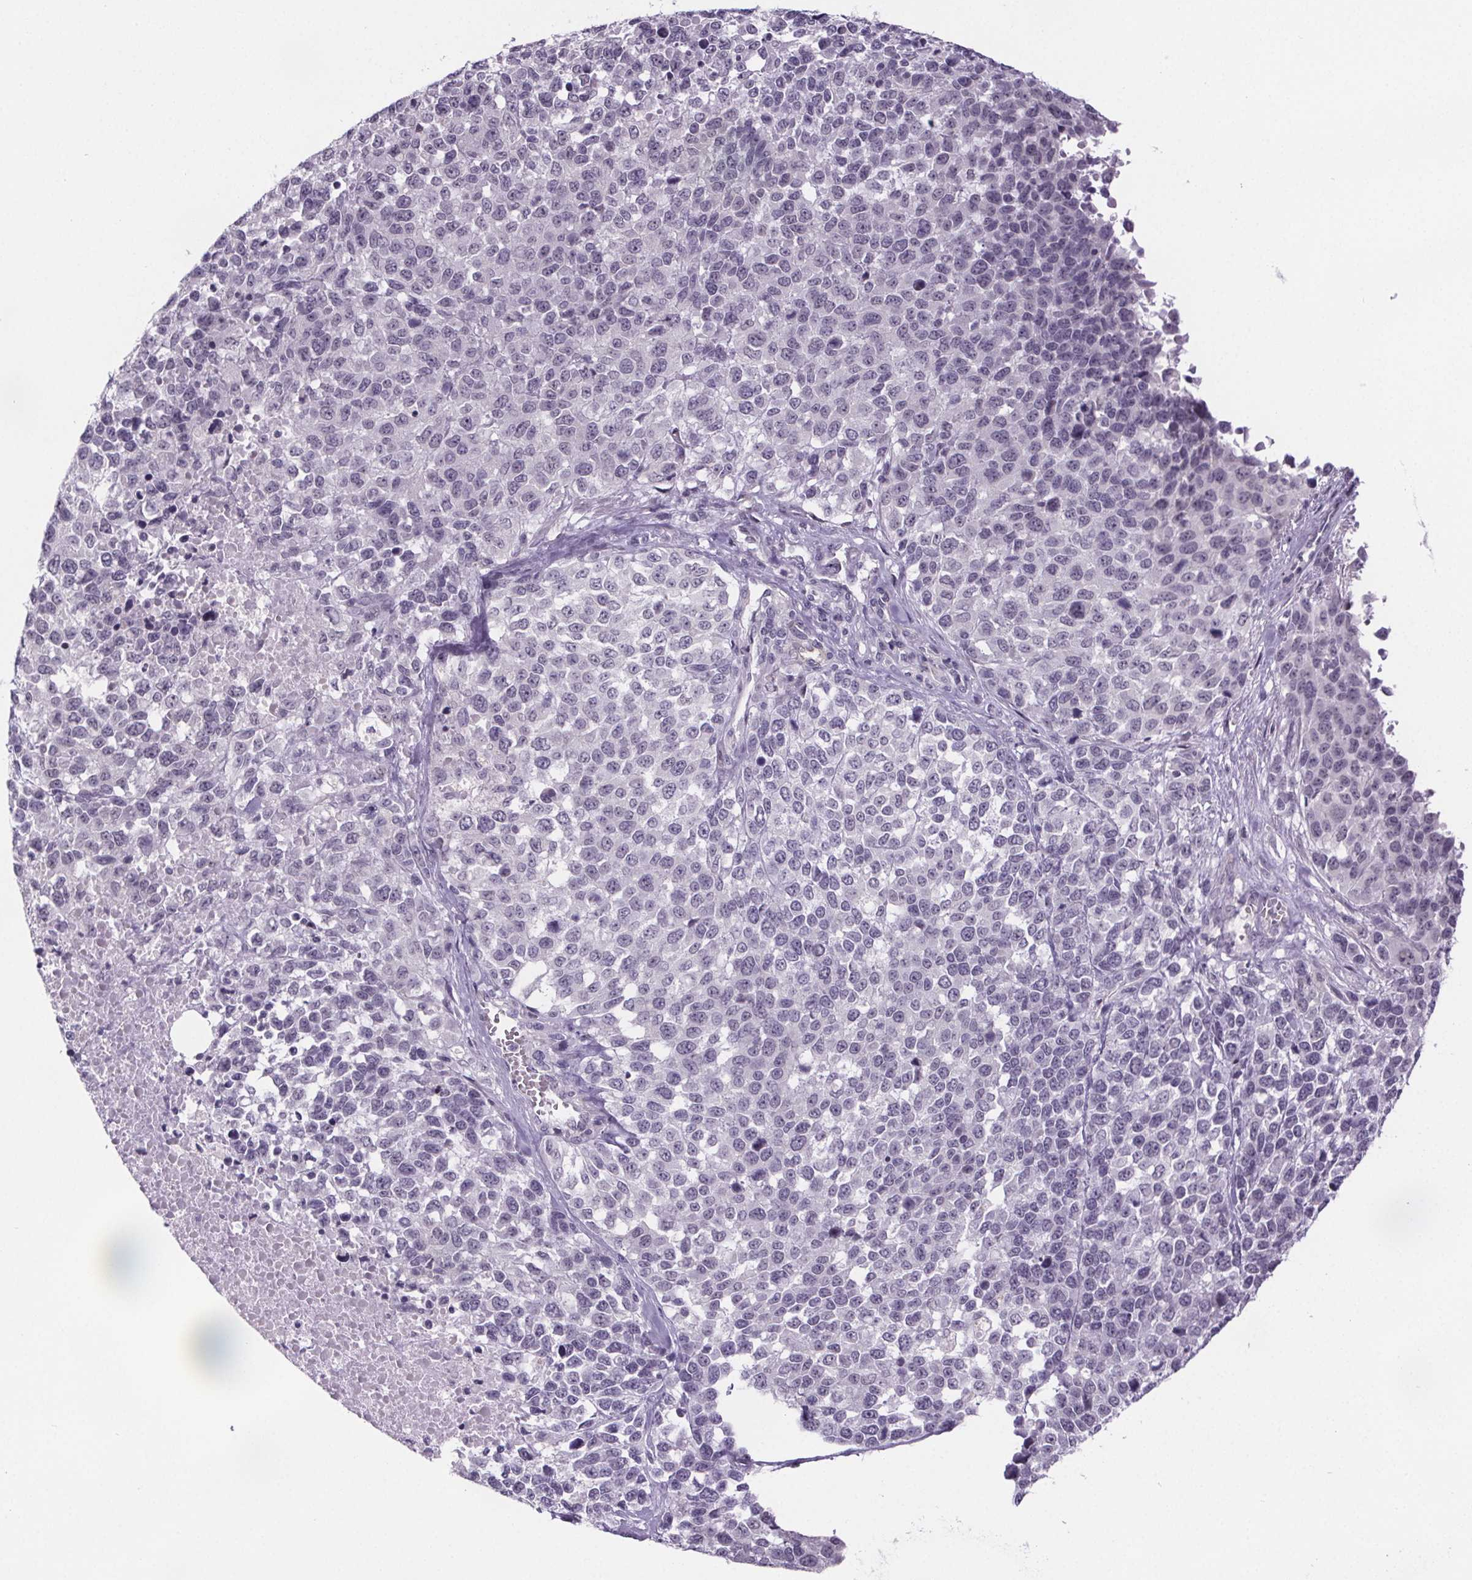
{"staining": {"intensity": "negative", "quantity": "none", "location": "none"}, "tissue": "melanoma", "cell_type": "Tumor cells", "image_type": "cancer", "snomed": [{"axis": "morphology", "description": "Malignant melanoma, Metastatic site"}, {"axis": "topography", "description": "Skin"}], "caption": "High magnification brightfield microscopy of malignant melanoma (metastatic site) stained with DAB (3,3'-diaminobenzidine) (brown) and counterstained with hematoxylin (blue): tumor cells show no significant positivity. (Stains: DAB immunohistochemistry with hematoxylin counter stain, Microscopy: brightfield microscopy at high magnification).", "gene": "TTC12", "patient": {"sex": "male", "age": 84}}